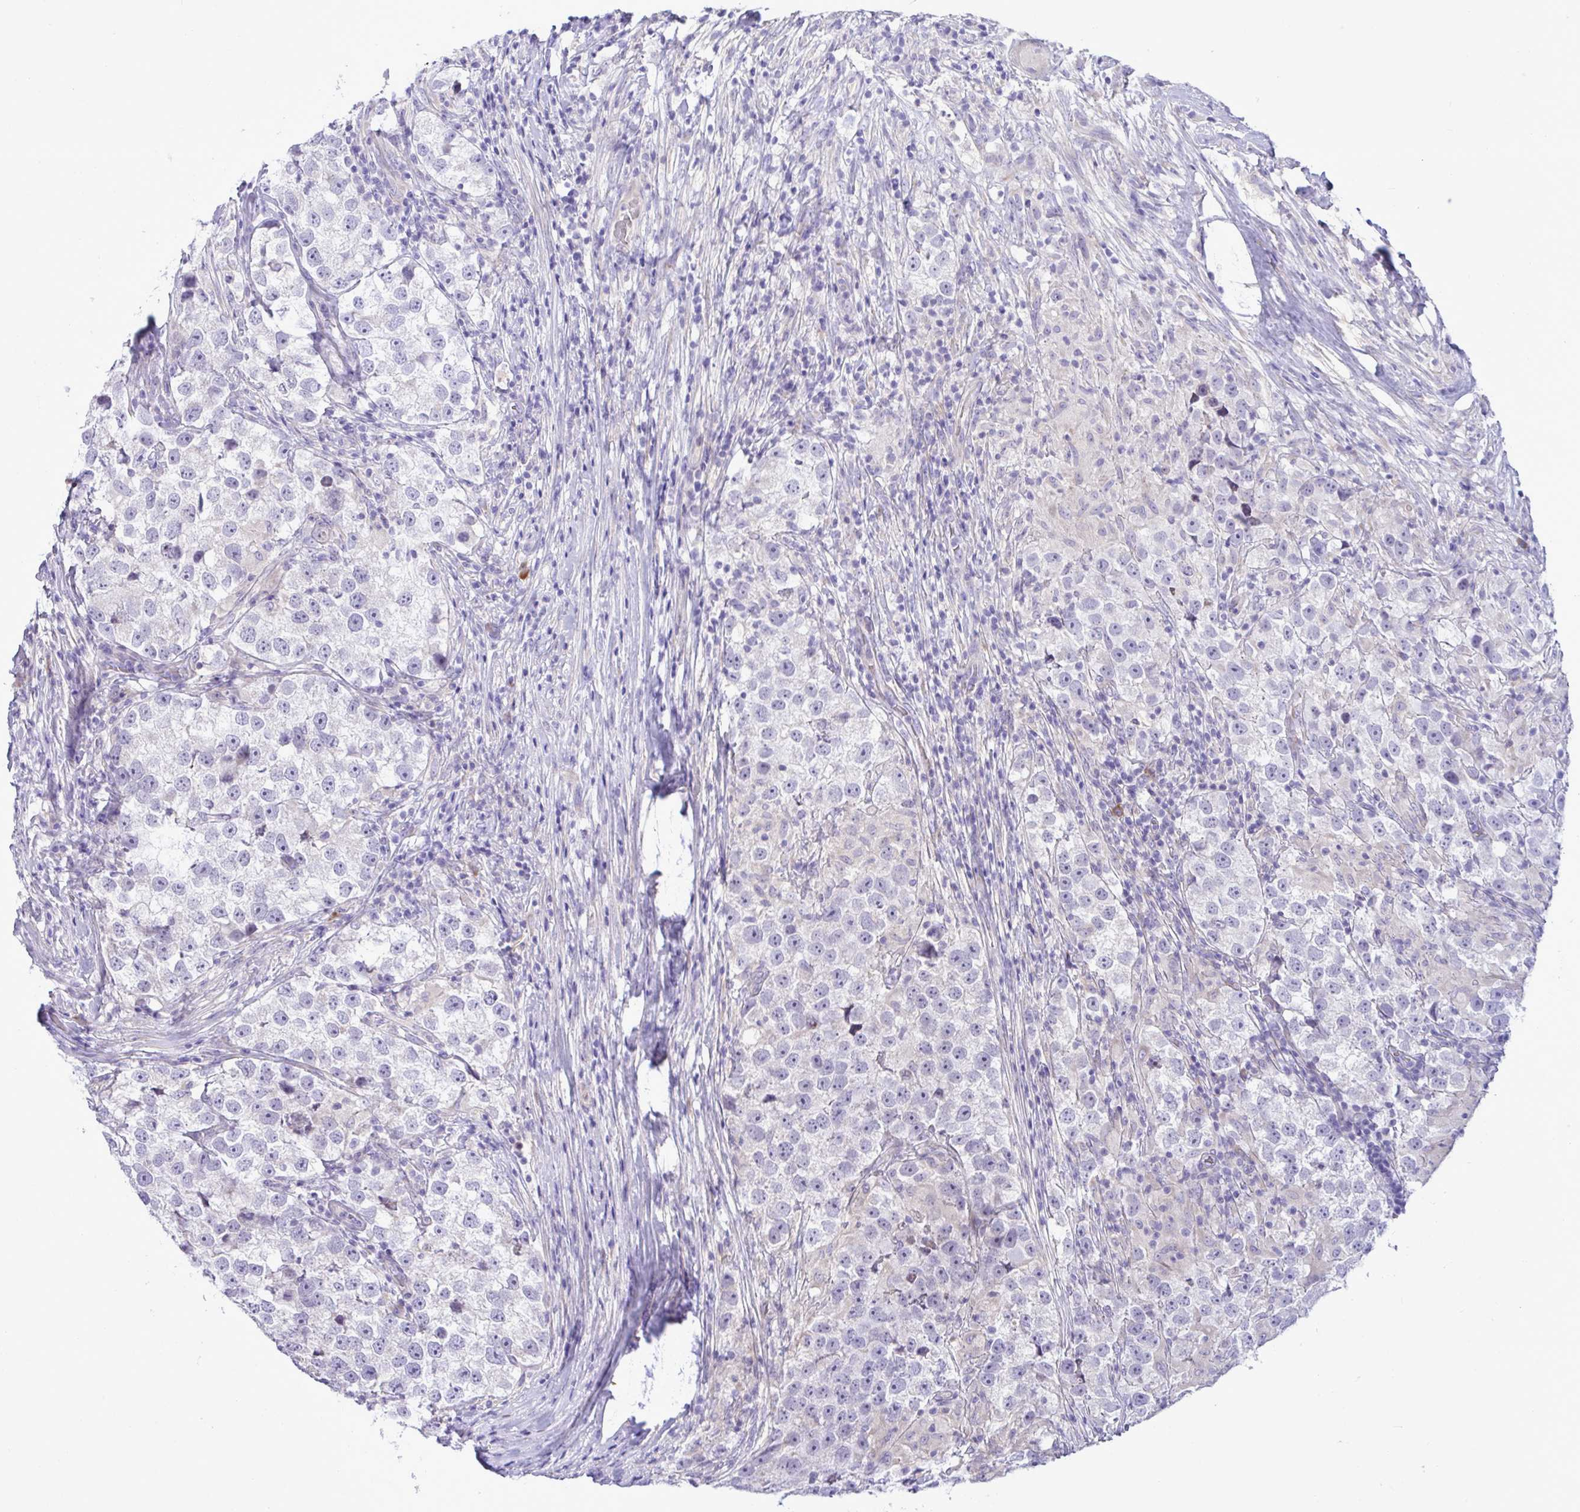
{"staining": {"intensity": "negative", "quantity": "none", "location": "none"}, "tissue": "testis cancer", "cell_type": "Tumor cells", "image_type": "cancer", "snomed": [{"axis": "morphology", "description": "Seminoma, NOS"}, {"axis": "topography", "description": "Testis"}], "caption": "Seminoma (testis) stained for a protein using IHC displays no staining tumor cells.", "gene": "FAM86B1", "patient": {"sex": "male", "age": 46}}